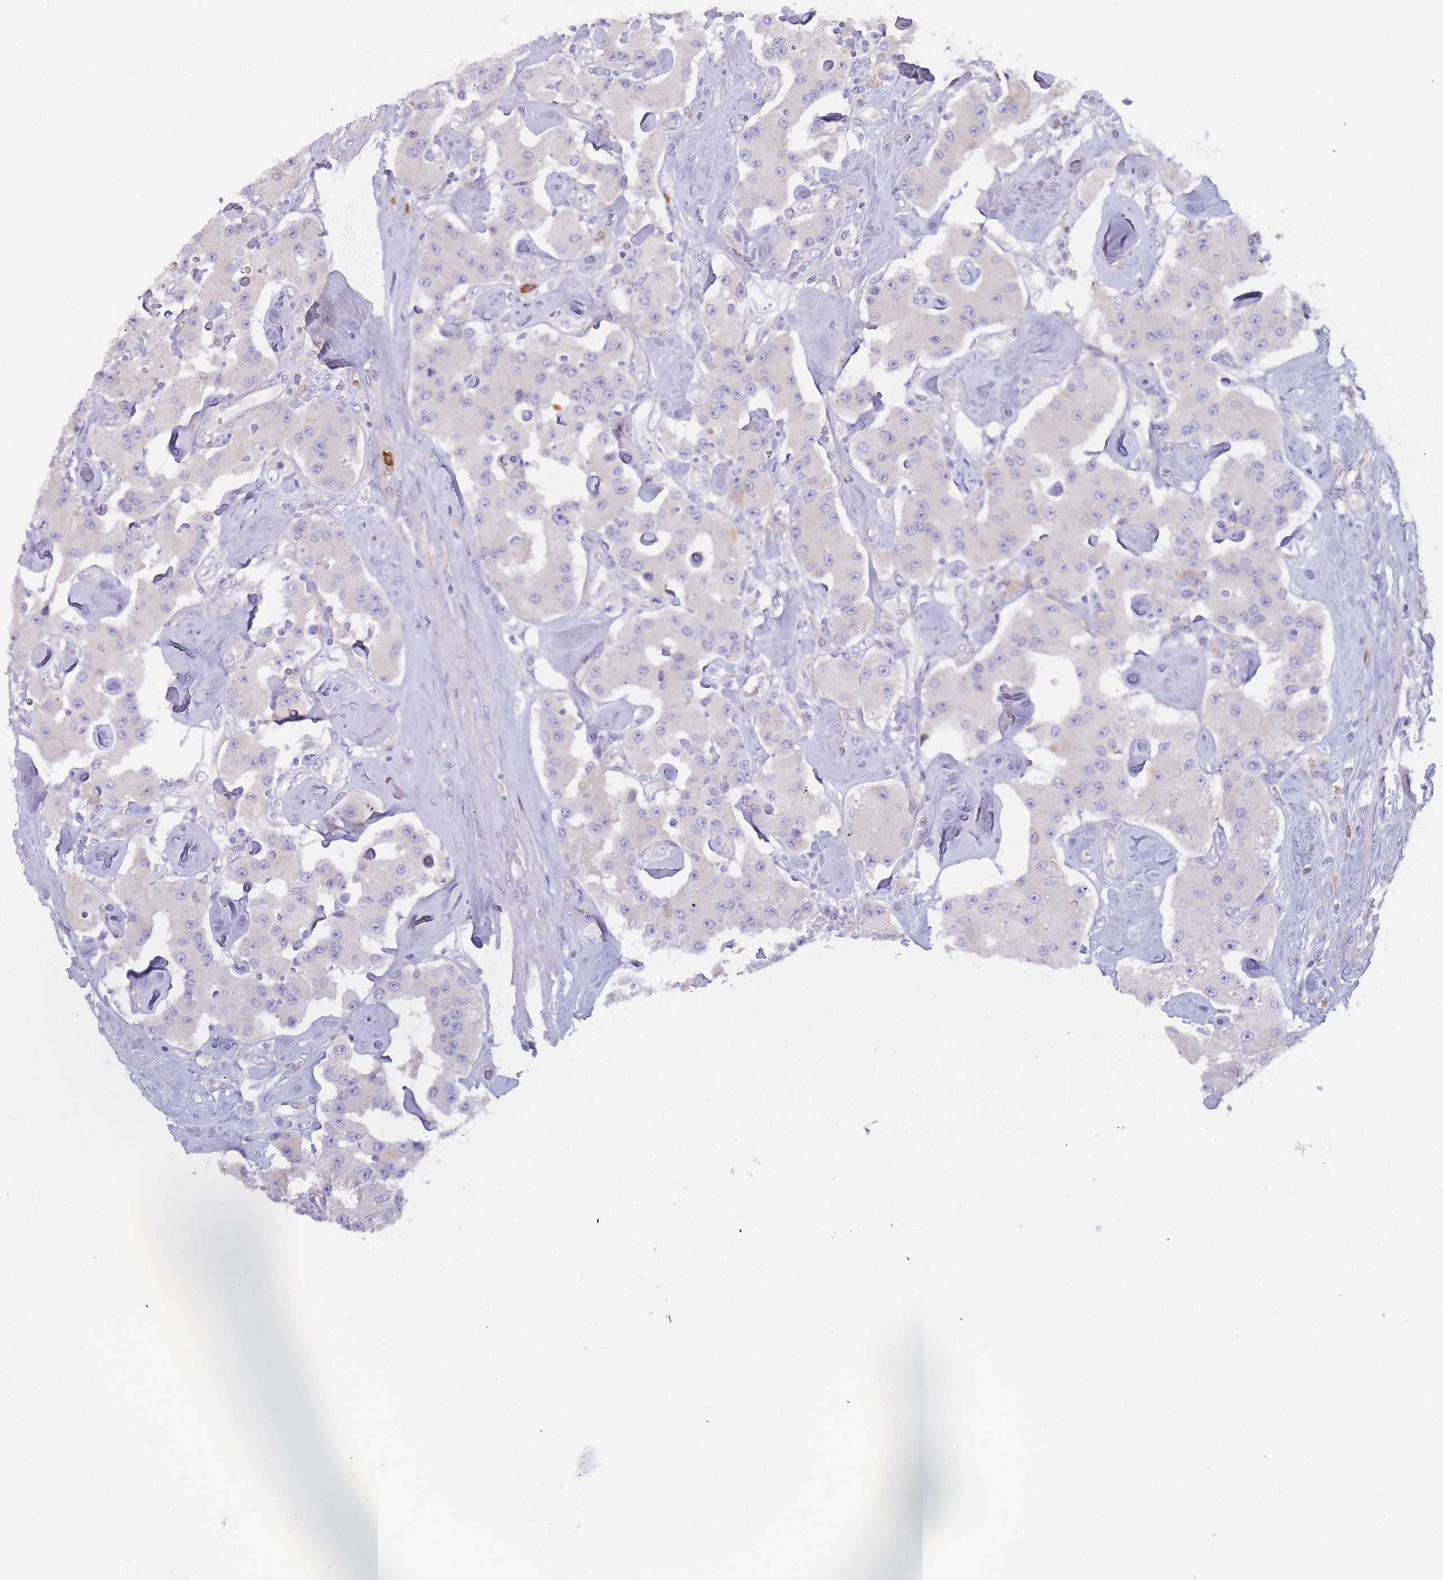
{"staining": {"intensity": "negative", "quantity": "none", "location": "none"}, "tissue": "carcinoid", "cell_type": "Tumor cells", "image_type": "cancer", "snomed": [{"axis": "morphology", "description": "Carcinoid, malignant, NOS"}, {"axis": "topography", "description": "Pancreas"}], "caption": "This photomicrograph is of carcinoid (malignant) stained with immunohistochemistry (IHC) to label a protein in brown with the nuclei are counter-stained blue. There is no expression in tumor cells.", "gene": "SLC35E4", "patient": {"sex": "male", "age": 41}}